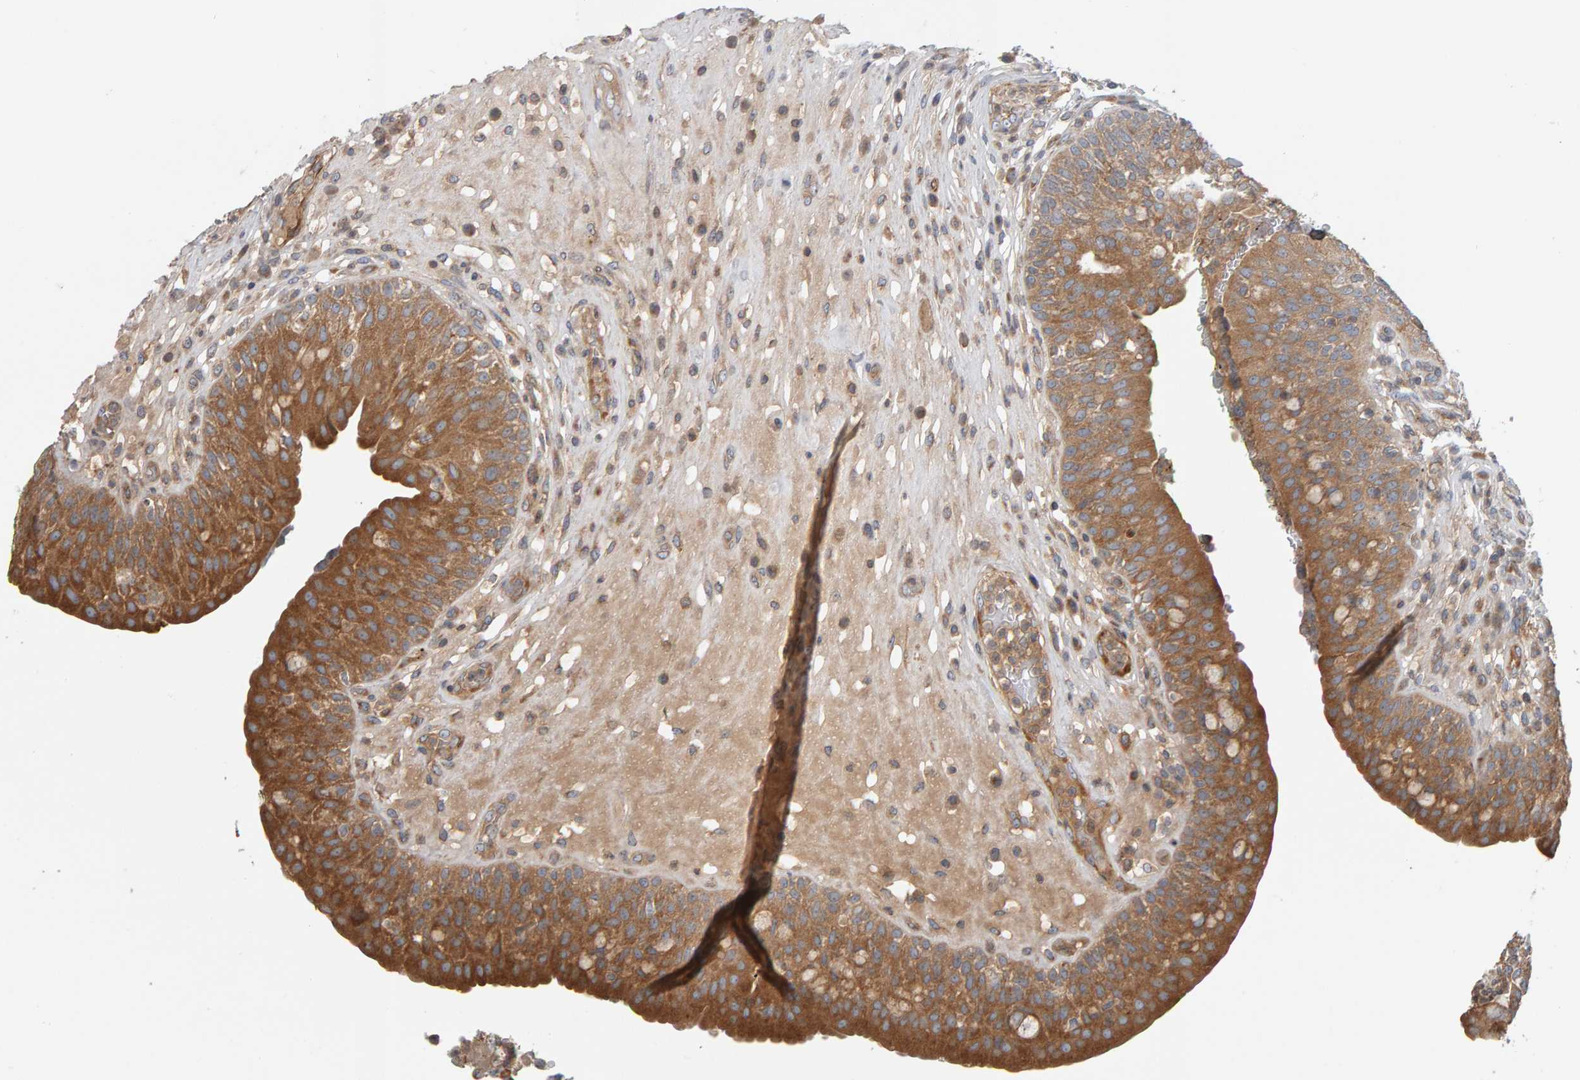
{"staining": {"intensity": "moderate", "quantity": ">75%", "location": "cytoplasmic/membranous"}, "tissue": "urinary bladder", "cell_type": "Urothelial cells", "image_type": "normal", "snomed": [{"axis": "morphology", "description": "Normal tissue, NOS"}, {"axis": "topography", "description": "Urinary bladder"}], "caption": "A histopathology image of urinary bladder stained for a protein exhibits moderate cytoplasmic/membranous brown staining in urothelial cells. (IHC, brightfield microscopy, high magnification).", "gene": "C9orf72", "patient": {"sex": "female", "age": 62}}